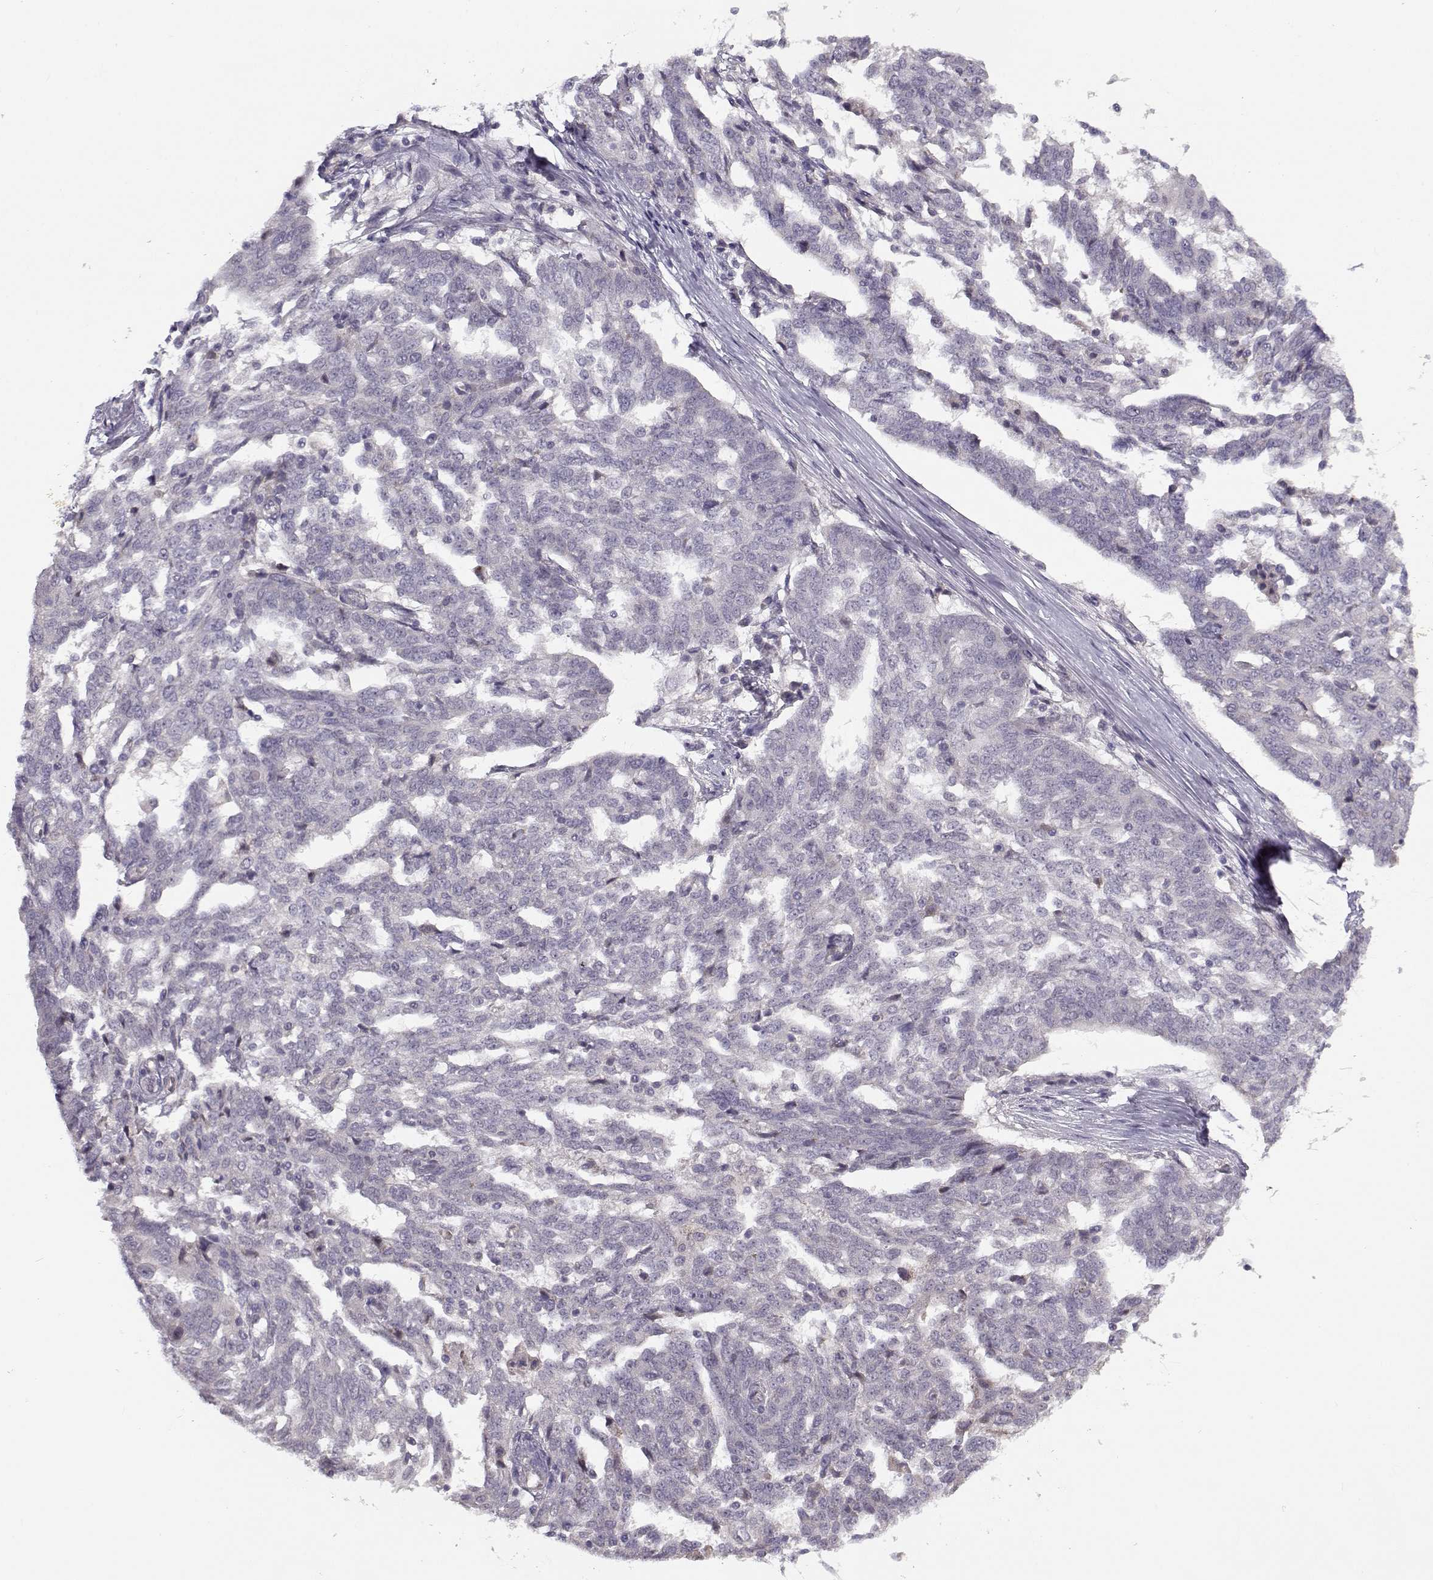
{"staining": {"intensity": "negative", "quantity": "none", "location": "none"}, "tissue": "ovarian cancer", "cell_type": "Tumor cells", "image_type": "cancer", "snomed": [{"axis": "morphology", "description": "Cystadenocarcinoma, serous, NOS"}, {"axis": "topography", "description": "Ovary"}], "caption": "Ovarian cancer was stained to show a protein in brown. There is no significant expression in tumor cells. Nuclei are stained in blue.", "gene": "TMEM145", "patient": {"sex": "female", "age": 67}}